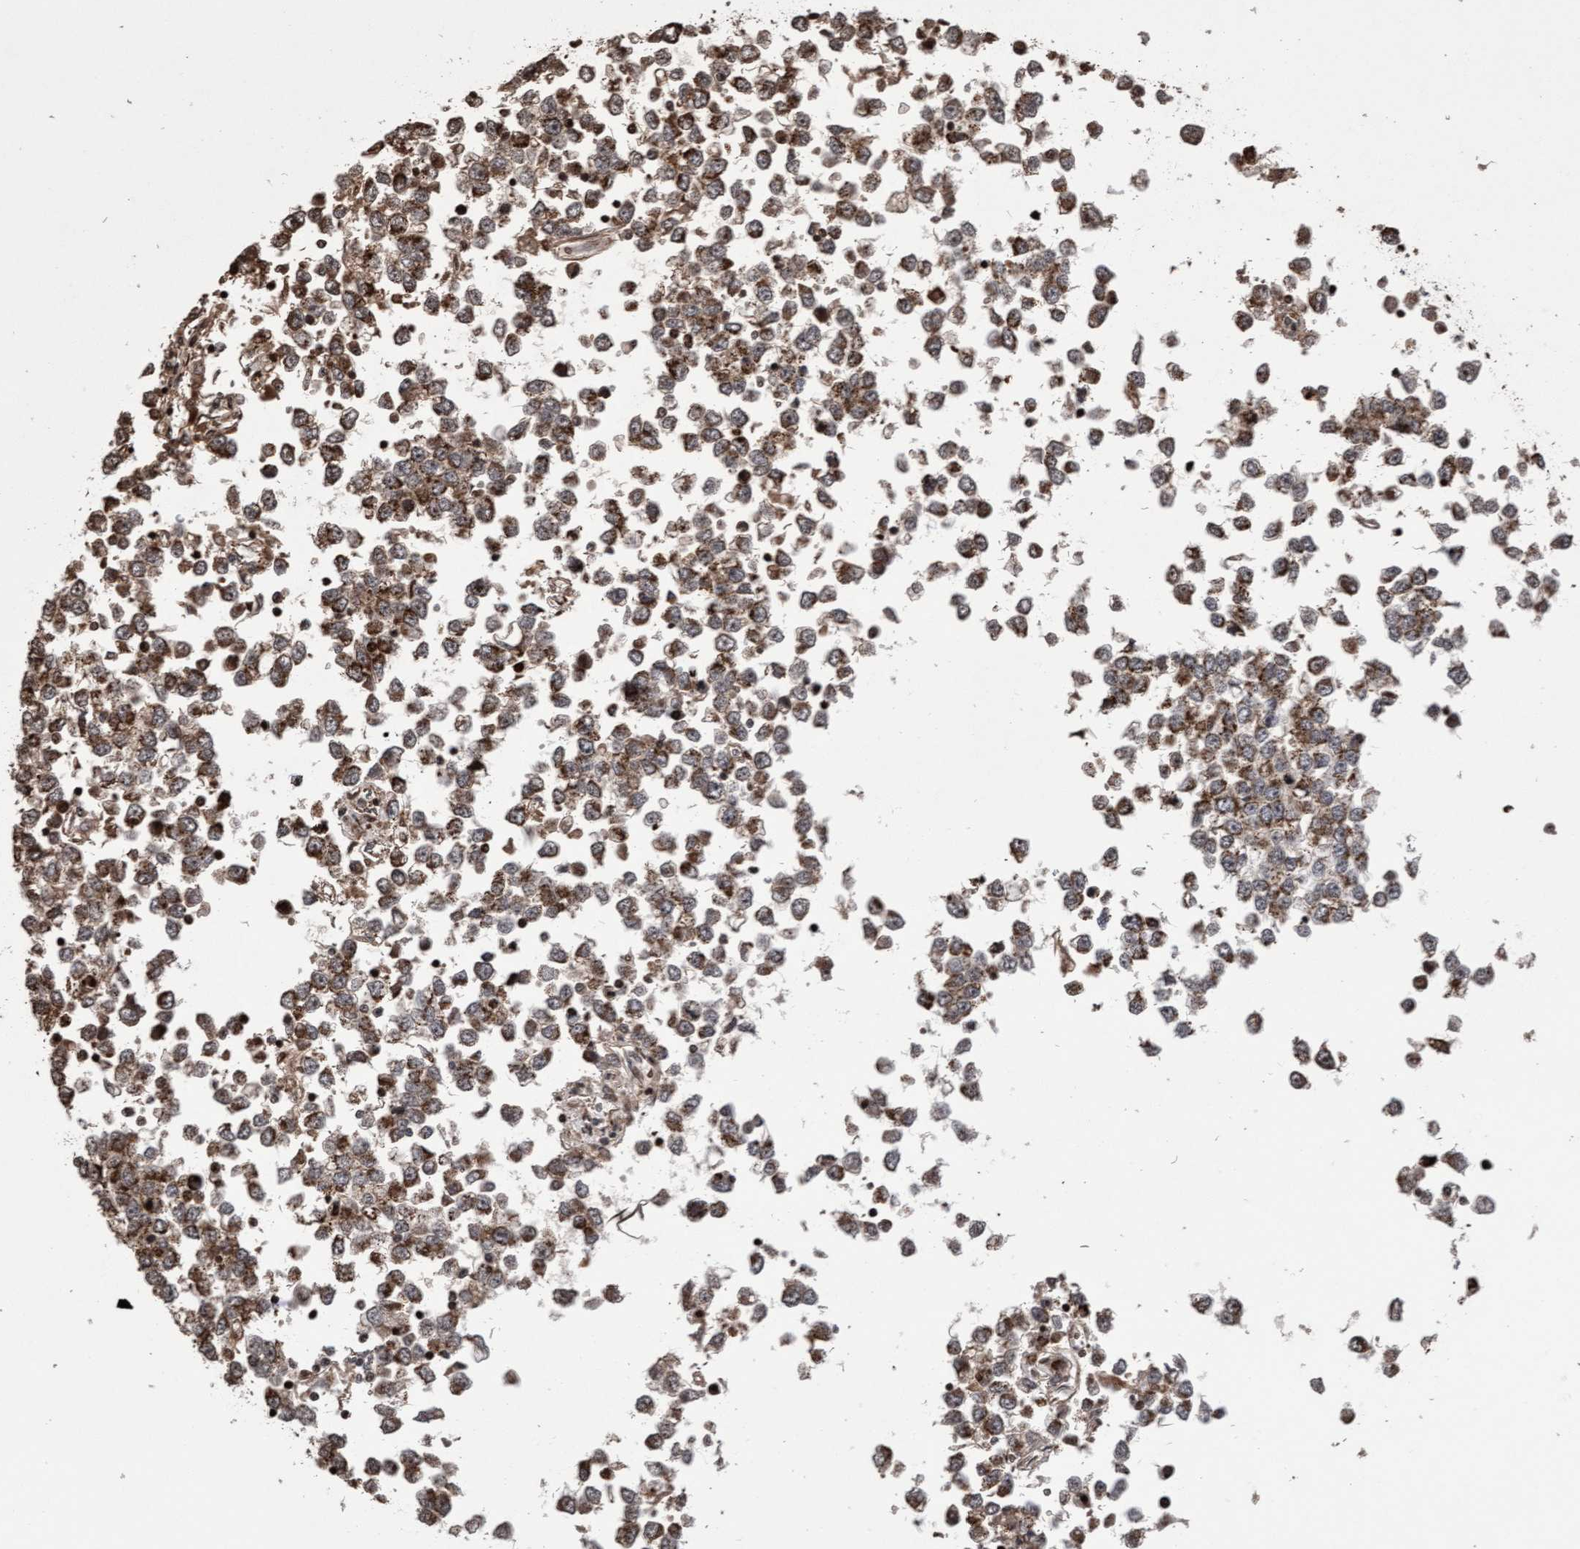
{"staining": {"intensity": "moderate", "quantity": ">75%", "location": "cytoplasmic/membranous"}, "tissue": "testis cancer", "cell_type": "Tumor cells", "image_type": "cancer", "snomed": [{"axis": "morphology", "description": "Seminoma, NOS"}, {"axis": "topography", "description": "Testis"}], "caption": "An IHC histopathology image of tumor tissue is shown. Protein staining in brown labels moderate cytoplasmic/membranous positivity in testis seminoma within tumor cells. The staining is performed using DAB brown chromogen to label protein expression. The nuclei are counter-stained blue using hematoxylin.", "gene": "PECR", "patient": {"sex": "male", "age": 65}}